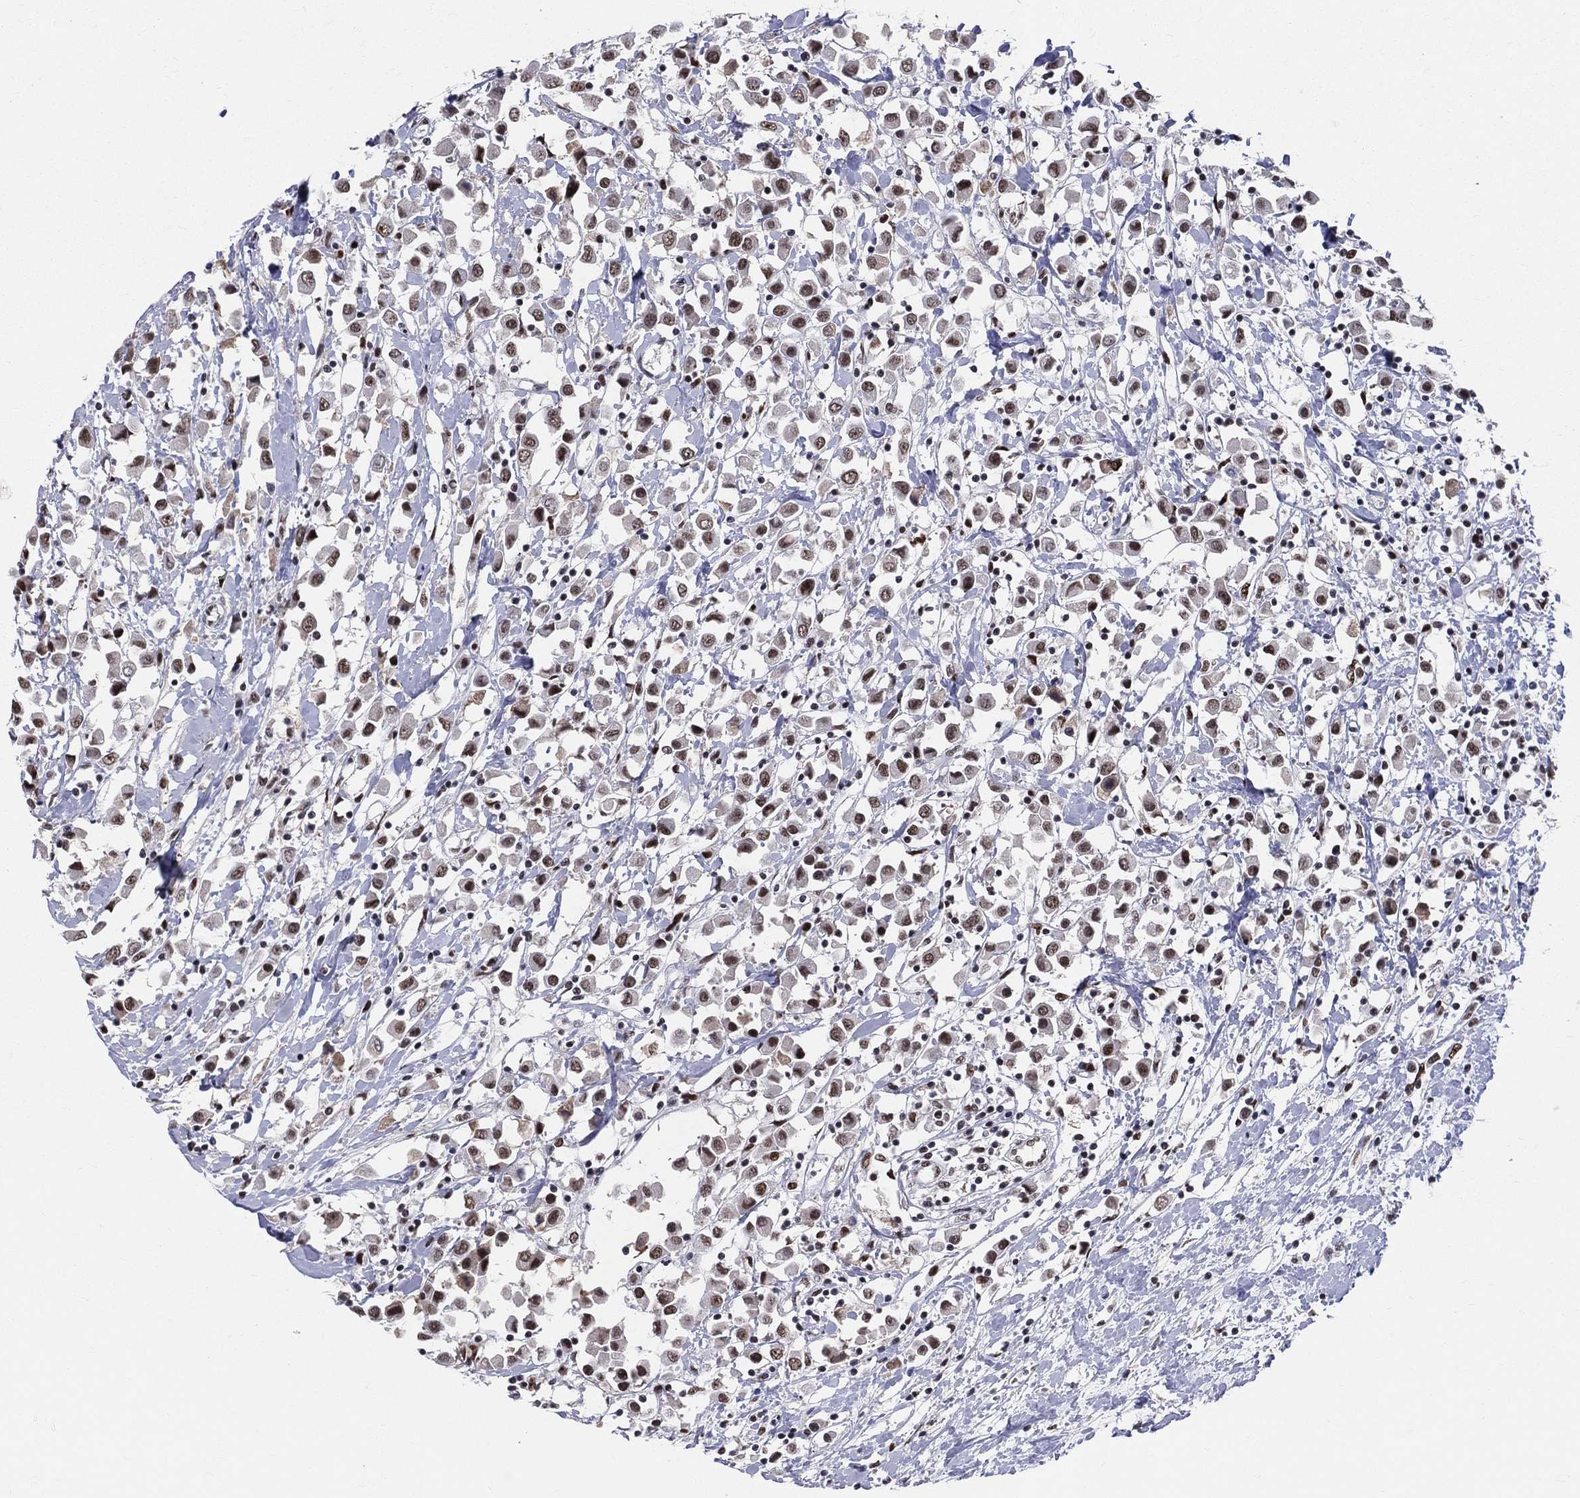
{"staining": {"intensity": "moderate", "quantity": "25%-75%", "location": "cytoplasmic/membranous,nuclear"}, "tissue": "breast cancer", "cell_type": "Tumor cells", "image_type": "cancer", "snomed": [{"axis": "morphology", "description": "Duct carcinoma"}, {"axis": "topography", "description": "Breast"}], "caption": "The histopathology image shows staining of breast cancer (intraductal carcinoma), revealing moderate cytoplasmic/membranous and nuclear protein positivity (brown color) within tumor cells.", "gene": "CDK7", "patient": {"sex": "female", "age": 61}}